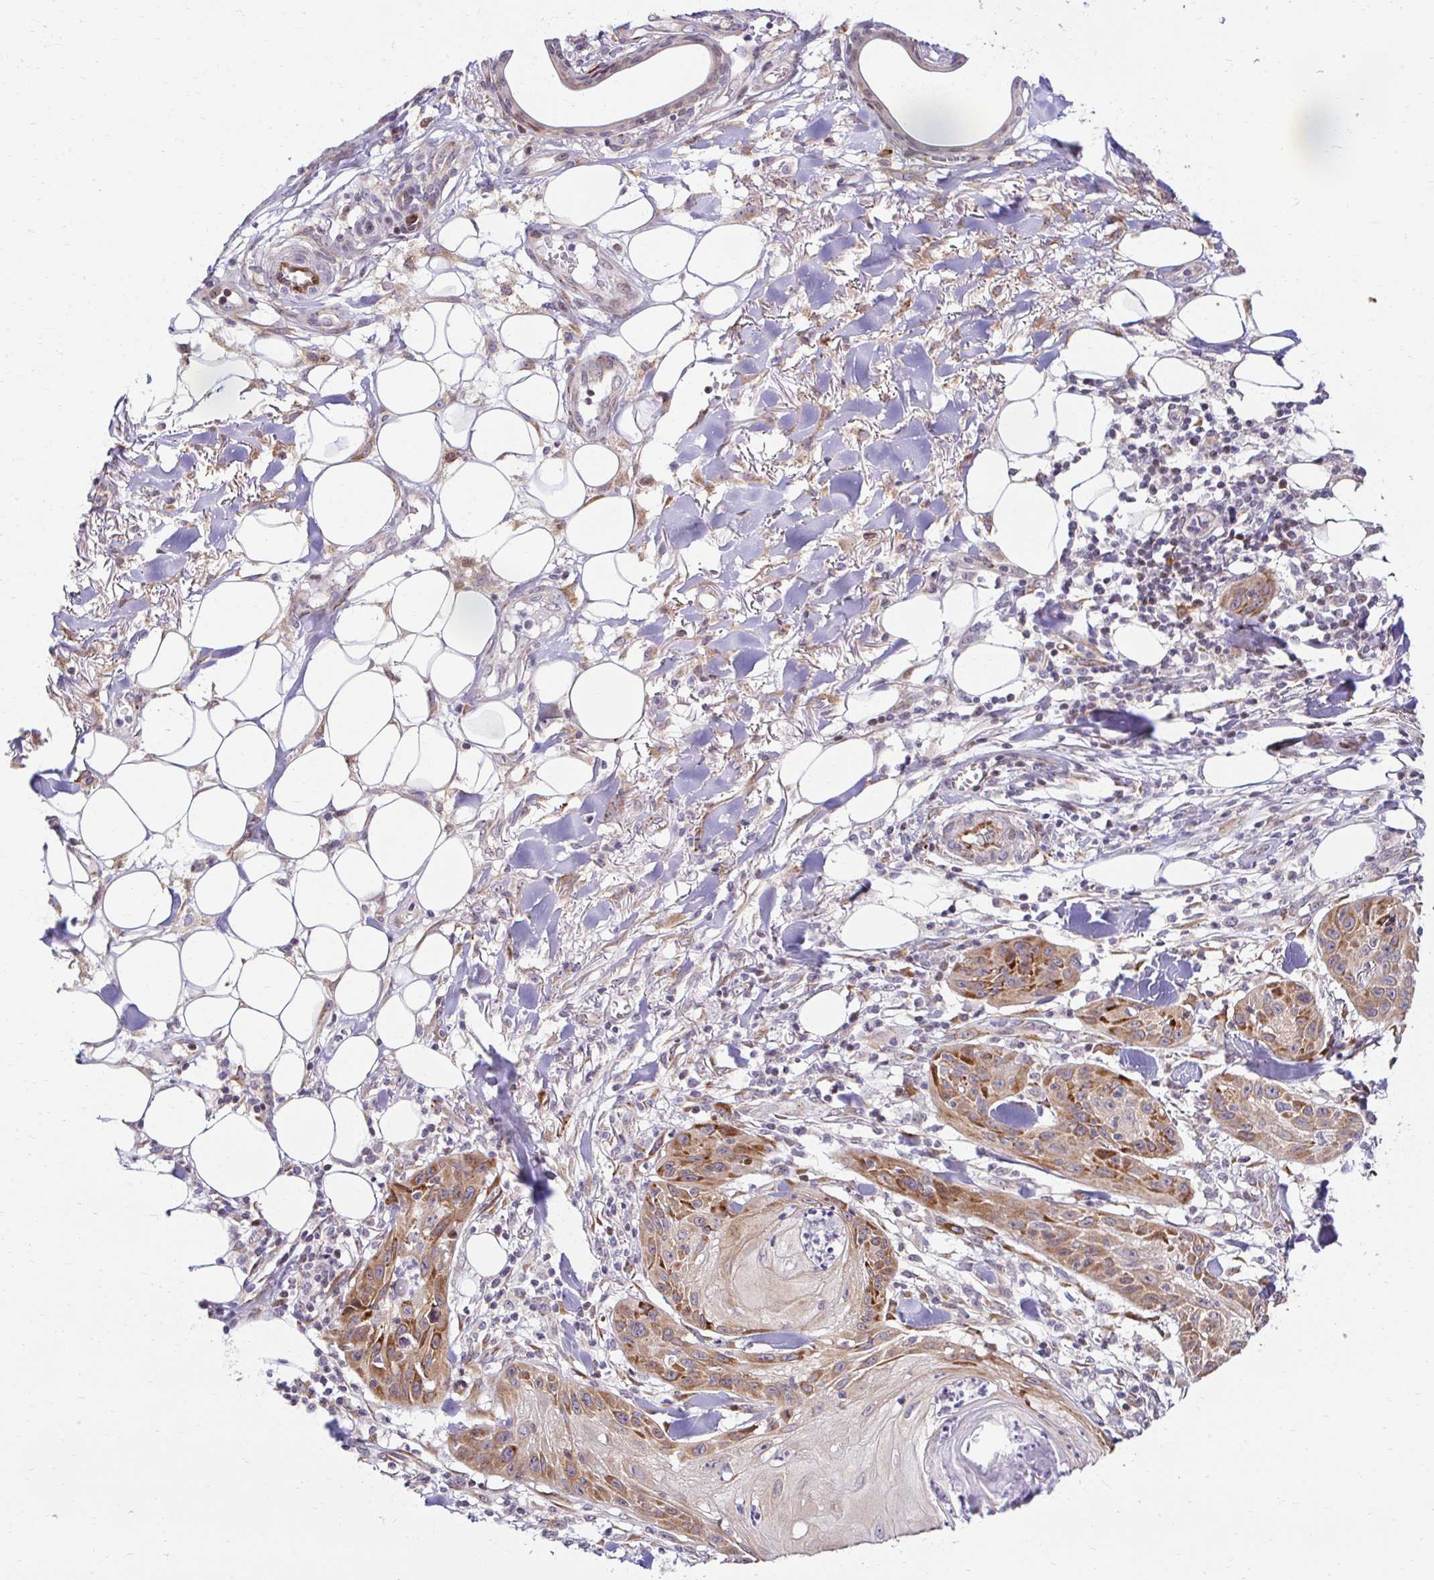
{"staining": {"intensity": "moderate", "quantity": ">75%", "location": "cytoplasmic/membranous"}, "tissue": "skin cancer", "cell_type": "Tumor cells", "image_type": "cancer", "snomed": [{"axis": "morphology", "description": "Squamous cell carcinoma, NOS"}, {"axis": "topography", "description": "Skin"}], "caption": "Human skin cancer (squamous cell carcinoma) stained with a protein marker displays moderate staining in tumor cells.", "gene": "HPS1", "patient": {"sex": "female", "age": 88}}